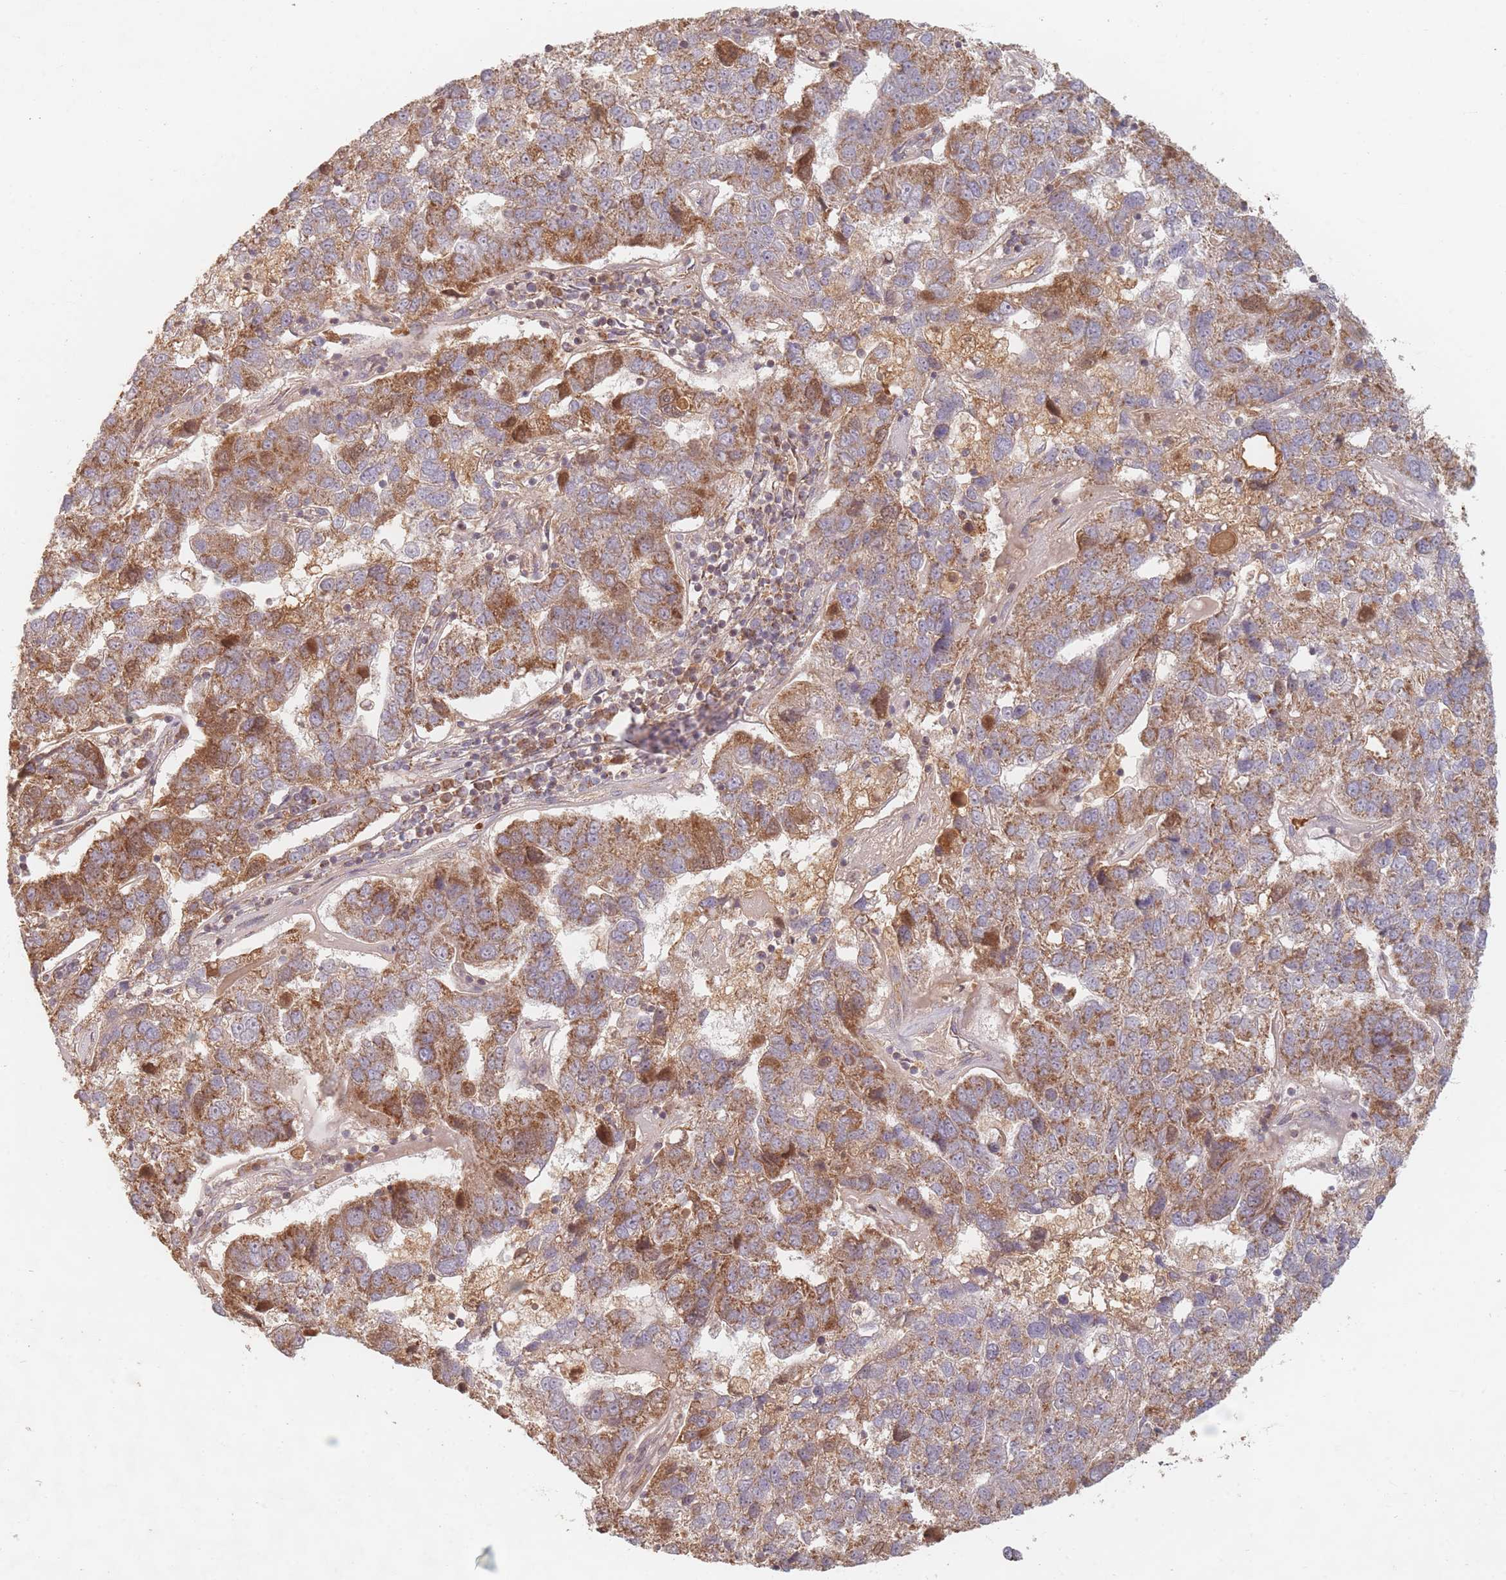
{"staining": {"intensity": "moderate", "quantity": ">75%", "location": "cytoplasmic/membranous"}, "tissue": "pancreatic cancer", "cell_type": "Tumor cells", "image_type": "cancer", "snomed": [{"axis": "morphology", "description": "Adenocarcinoma, NOS"}, {"axis": "topography", "description": "Pancreas"}], "caption": "This image reveals IHC staining of pancreatic cancer (adenocarcinoma), with medium moderate cytoplasmic/membranous staining in approximately >75% of tumor cells.", "gene": "OR2M4", "patient": {"sex": "female", "age": 61}}